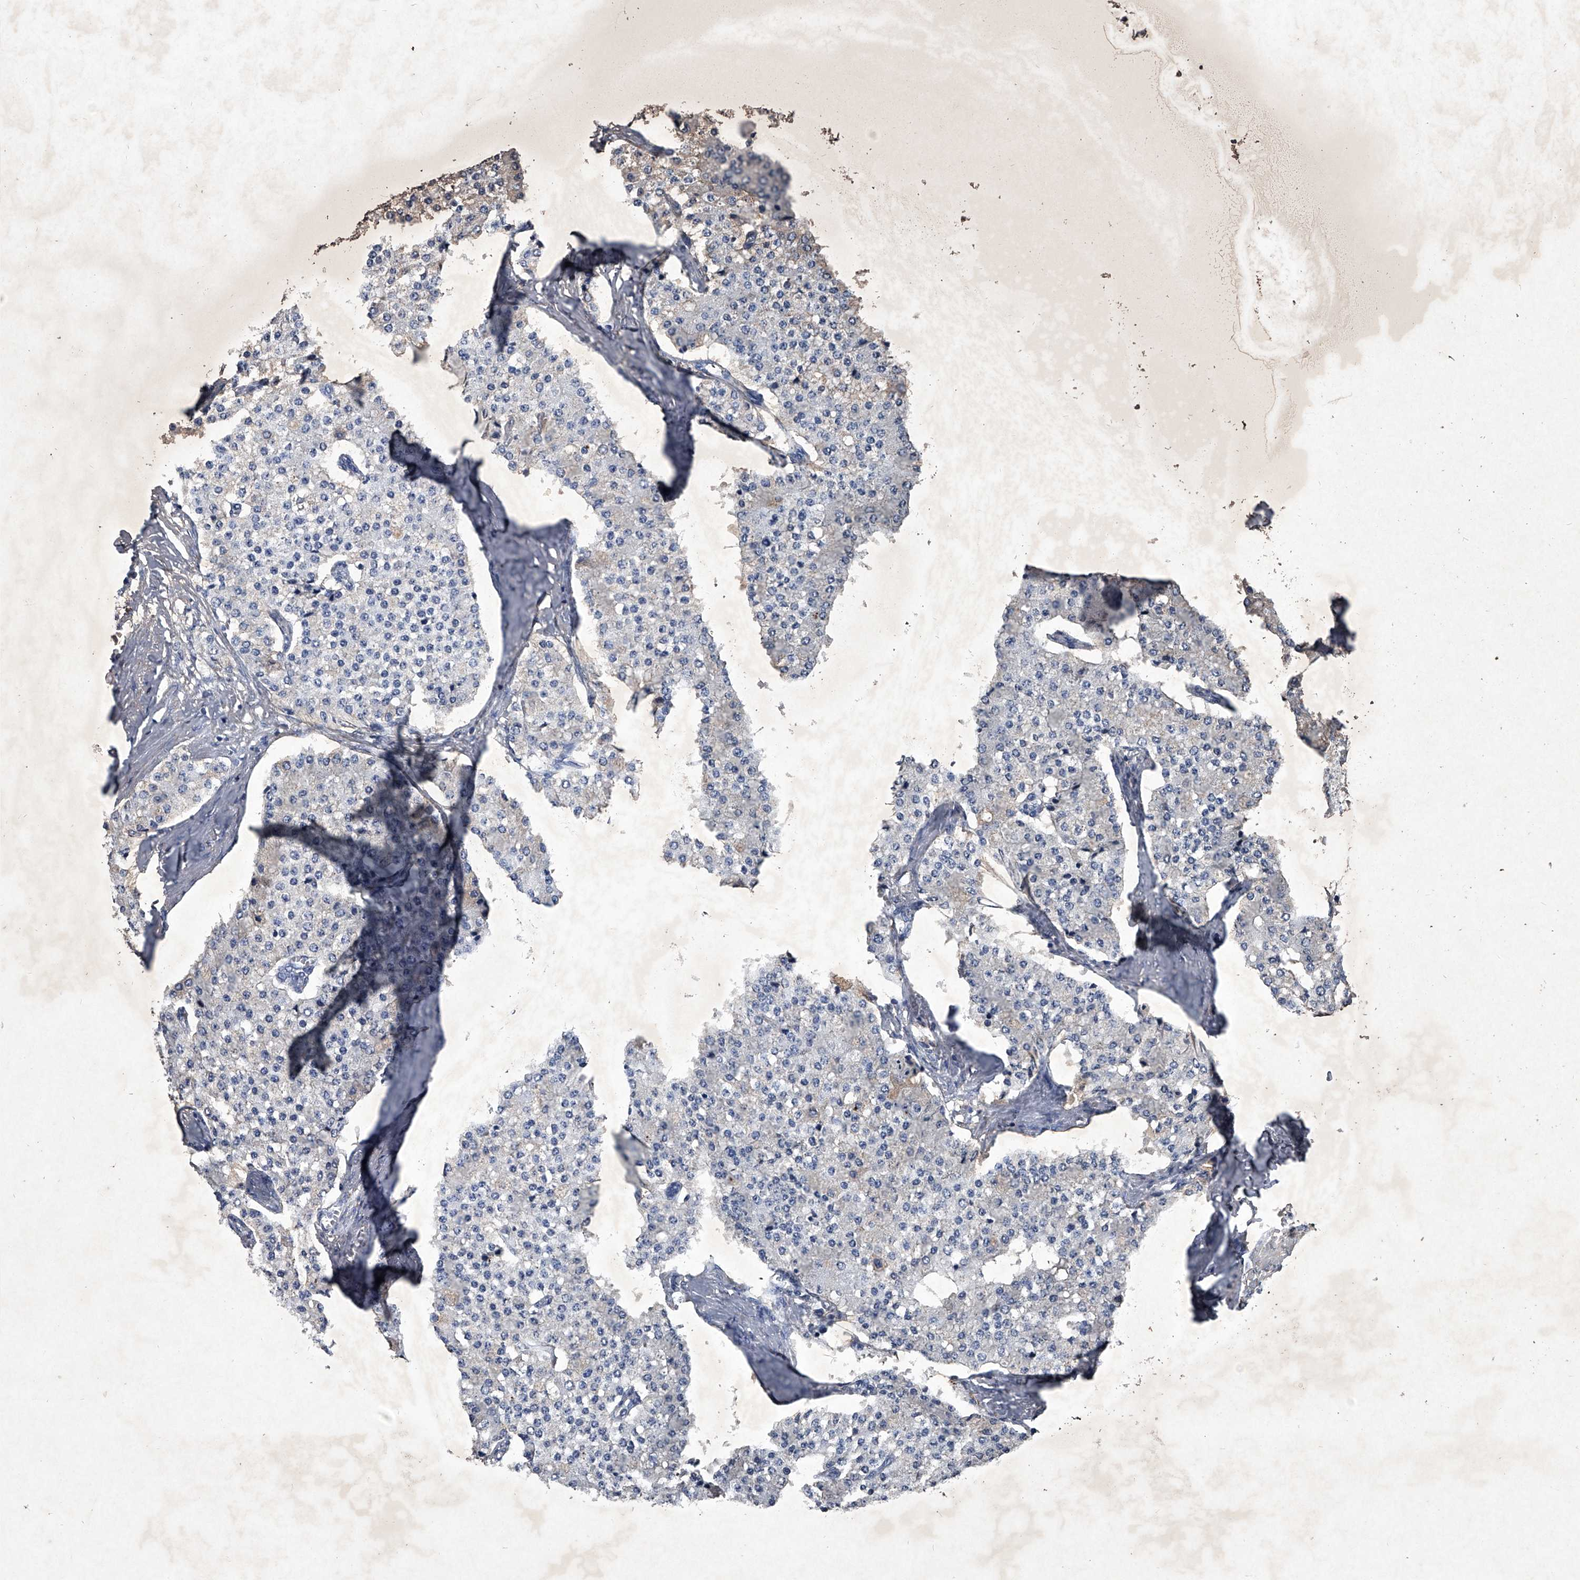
{"staining": {"intensity": "negative", "quantity": "none", "location": "none"}, "tissue": "carcinoid", "cell_type": "Tumor cells", "image_type": "cancer", "snomed": [{"axis": "morphology", "description": "Carcinoid, malignant, NOS"}, {"axis": "topography", "description": "Colon"}], "caption": "Malignant carcinoid stained for a protein using IHC displays no positivity tumor cells.", "gene": "MAPKAP1", "patient": {"sex": "female", "age": 52}}